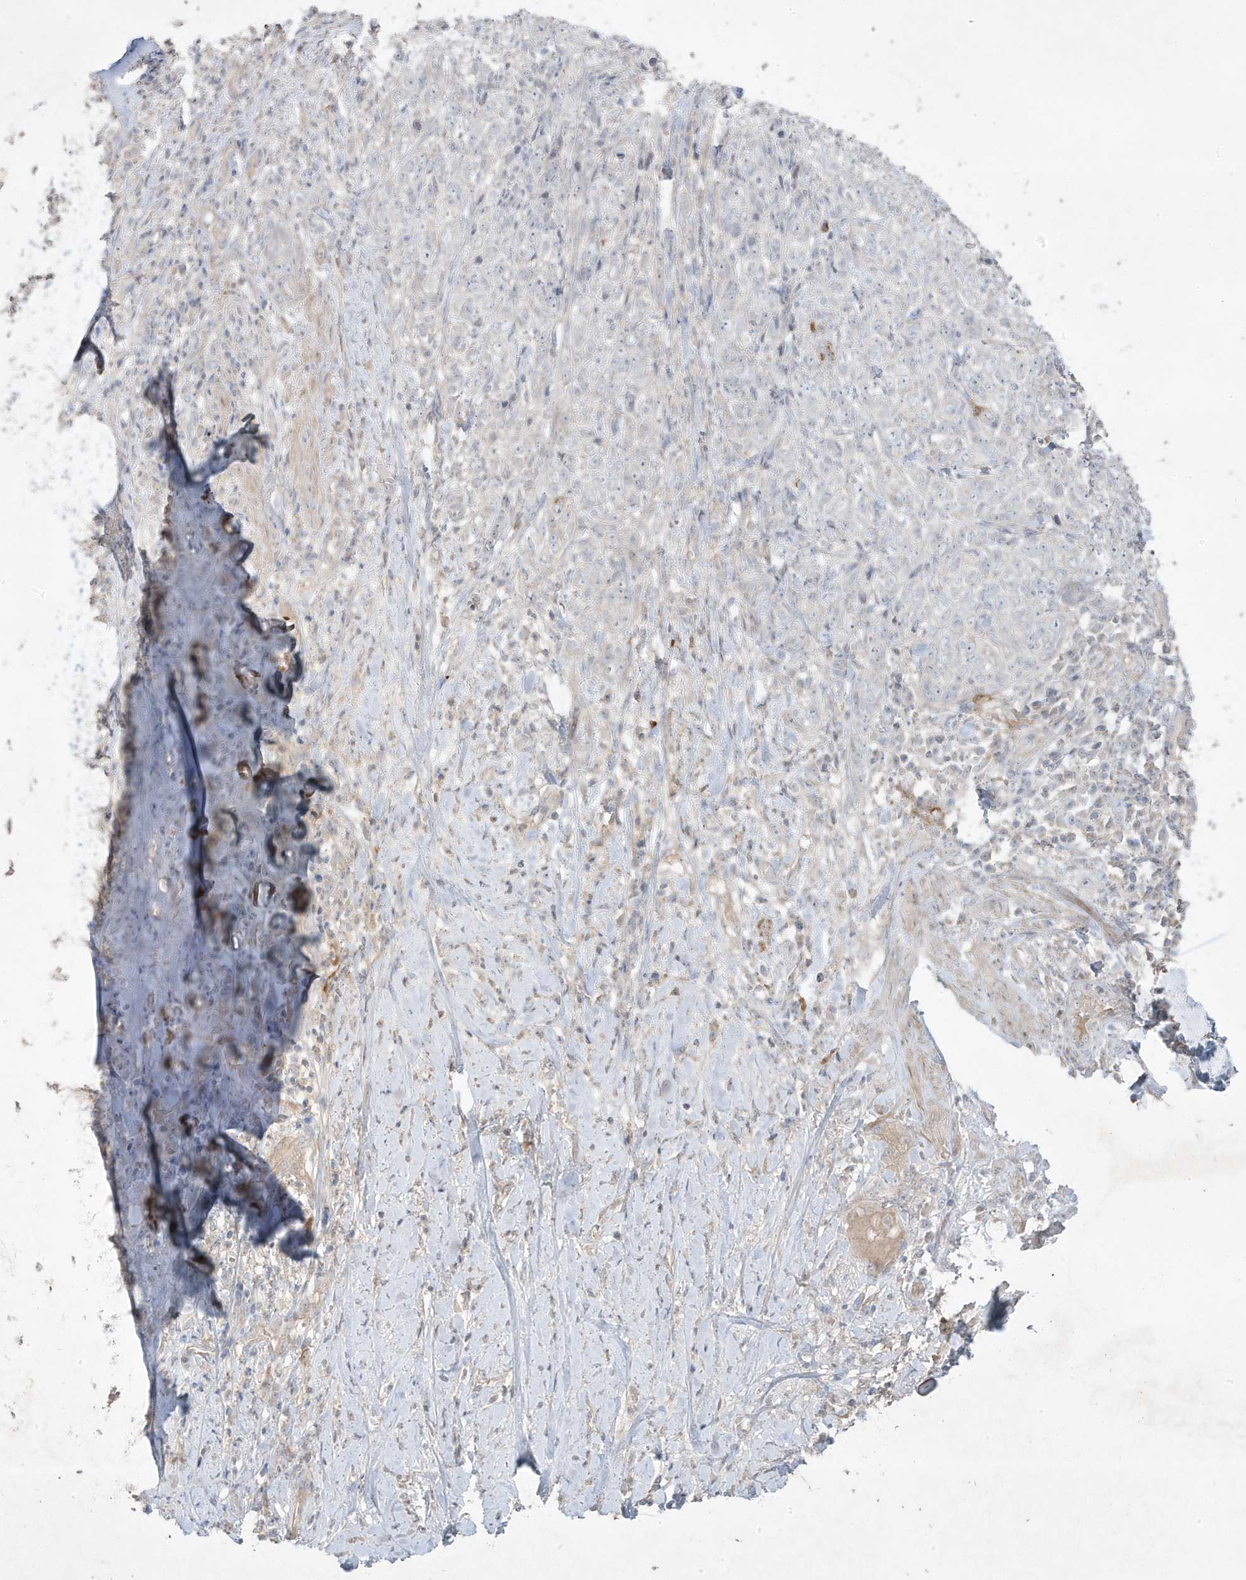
{"staining": {"intensity": "negative", "quantity": "none", "location": "none"}, "tissue": "adipose tissue", "cell_type": "Adipocytes", "image_type": "normal", "snomed": [{"axis": "morphology", "description": "Normal tissue, NOS"}, {"axis": "morphology", "description": "Basal cell carcinoma"}, {"axis": "topography", "description": "Cartilage tissue"}, {"axis": "topography", "description": "Nasopharynx"}, {"axis": "topography", "description": "Oral tissue"}], "caption": "An image of adipose tissue stained for a protein reveals no brown staining in adipocytes. (Immunohistochemistry (ihc), brightfield microscopy, high magnification).", "gene": "RGL4", "patient": {"sex": "female", "age": 77}}